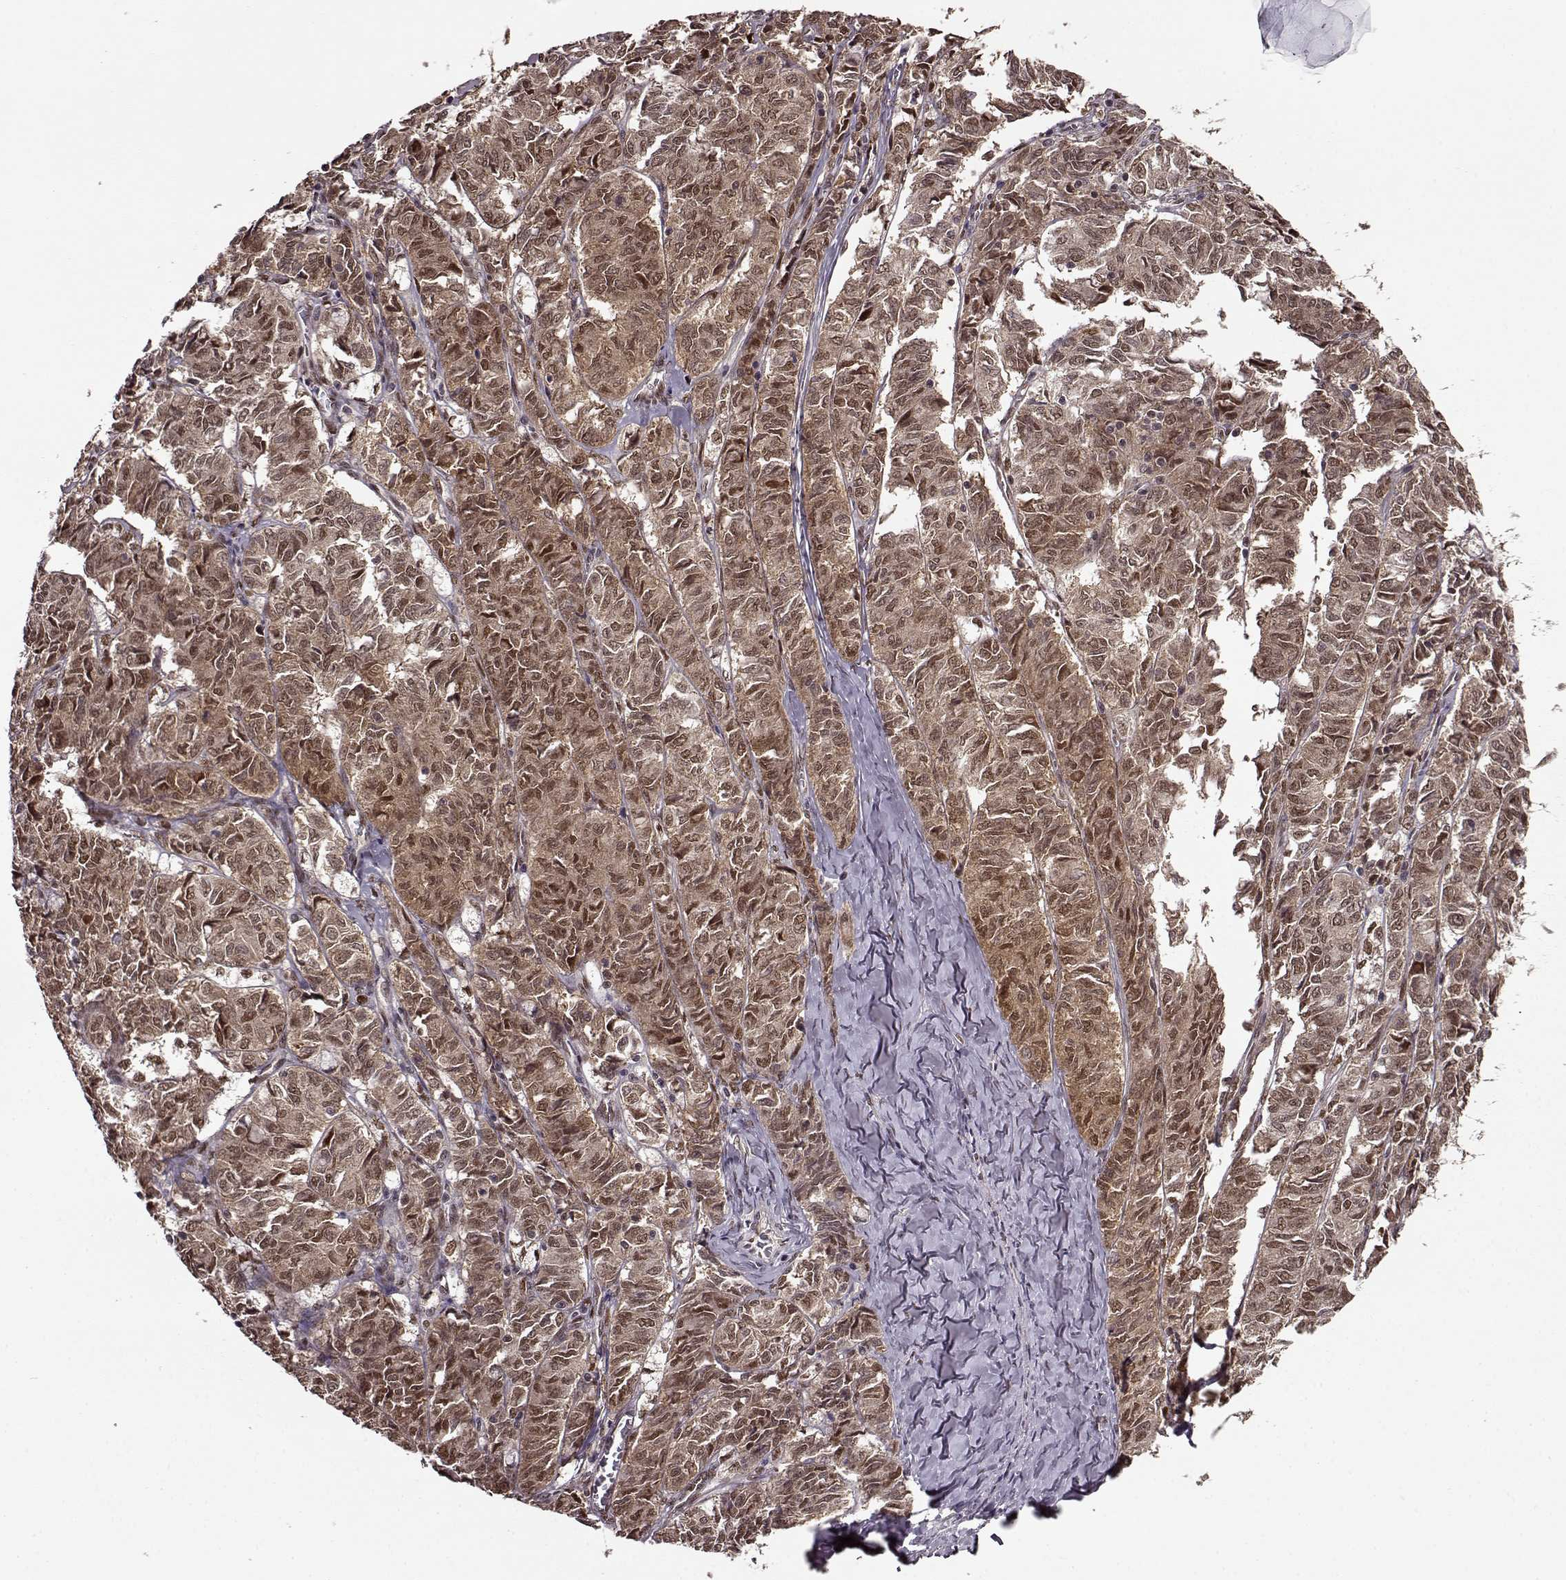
{"staining": {"intensity": "moderate", "quantity": ">75%", "location": "cytoplasmic/membranous,nuclear"}, "tissue": "ovarian cancer", "cell_type": "Tumor cells", "image_type": "cancer", "snomed": [{"axis": "morphology", "description": "Carcinoma, endometroid"}, {"axis": "topography", "description": "Ovary"}], "caption": "Brown immunohistochemical staining in human endometroid carcinoma (ovarian) displays moderate cytoplasmic/membranous and nuclear staining in about >75% of tumor cells.", "gene": "FTO", "patient": {"sex": "female", "age": 80}}